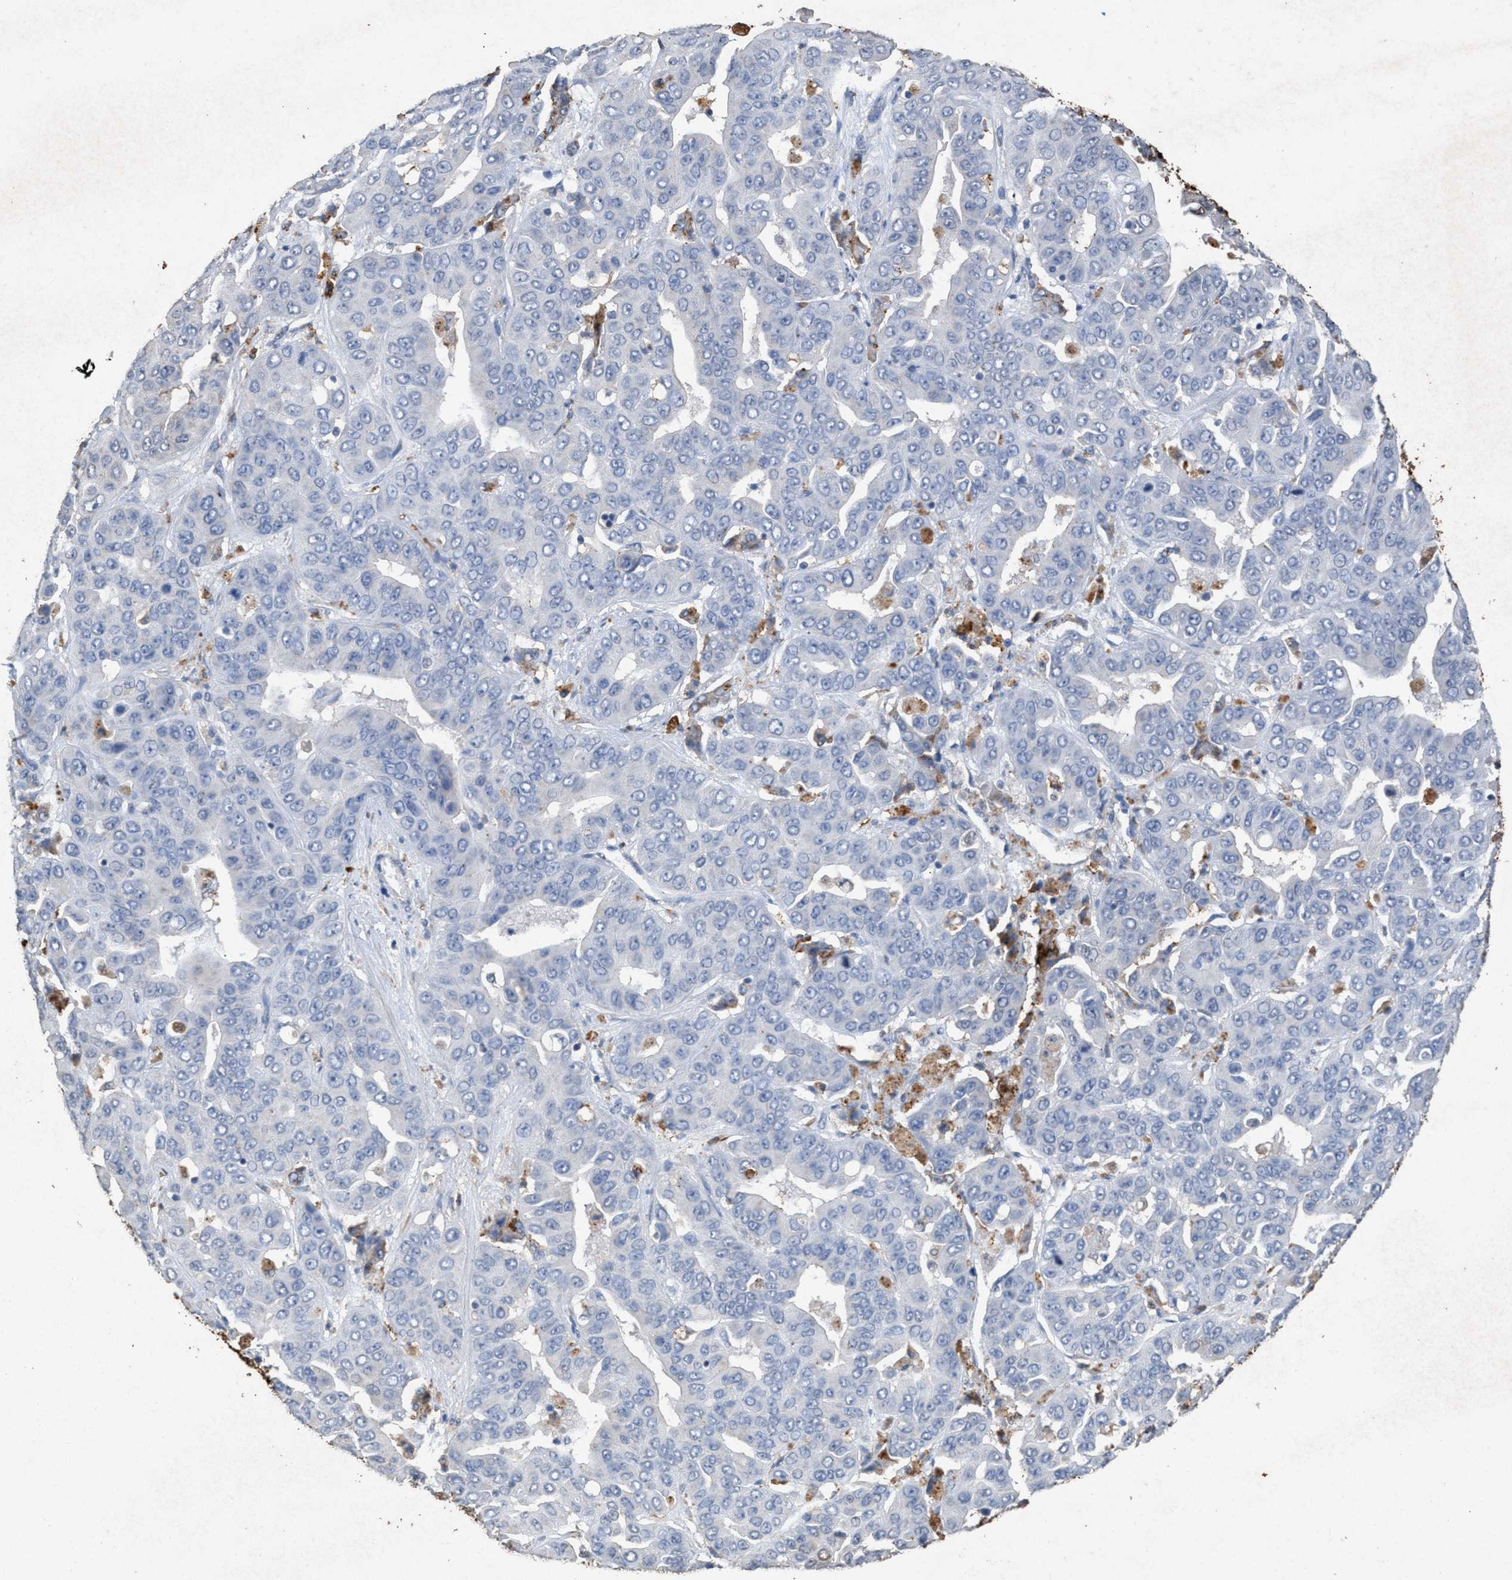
{"staining": {"intensity": "negative", "quantity": "none", "location": "none"}, "tissue": "liver cancer", "cell_type": "Tumor cells", "image_type": "cancer", "snomed": [{"axis": "morphology", "description": "Cholangiocarcinoma"}, {"axis": "topography", "description": "Liver"}], "caption": "There is no significant staining in tumor cells of liver cancer (cholangiocarcinoma).", "gene": "LTB4R2", "patient": {"sex": "female", "age": 52}}